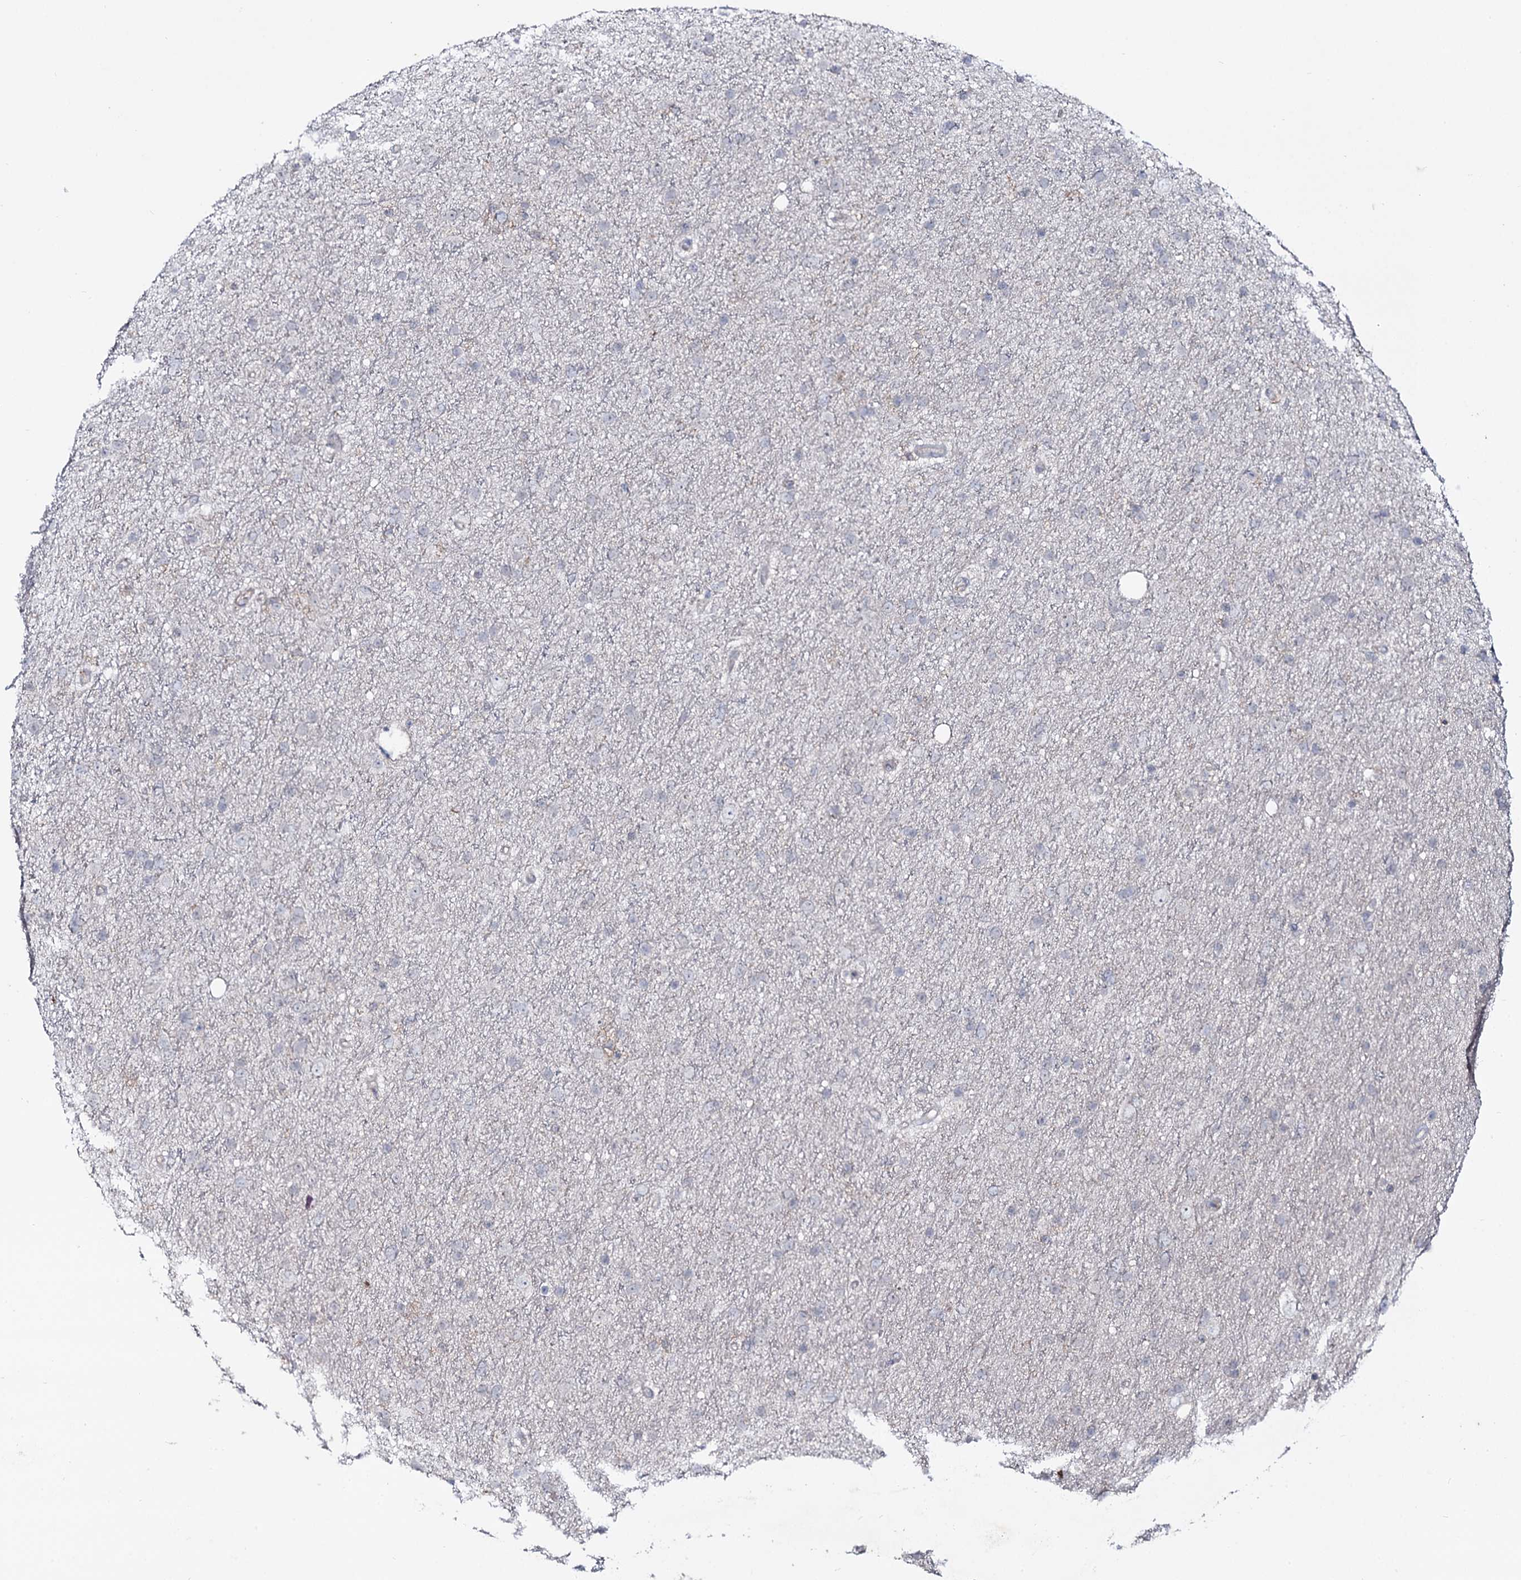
{"staining": {"intensity": "negative", "quantity": "none", "location": "none"}, "tissue": "glioma", "cell_type": "Tumor cells", "image_type": "cancer", "snomed": [{"axis": "morphology", "description": "Glioma, malignant, Low grade"}, {"axis": "topography", "description": "Cerebral cortex"}], "caption": "Tumor cells are negative for protein expression in human low-grade glioma (malignant).", "gene": "SNAP23", "patient": {"sex": "female", "age": 39}}